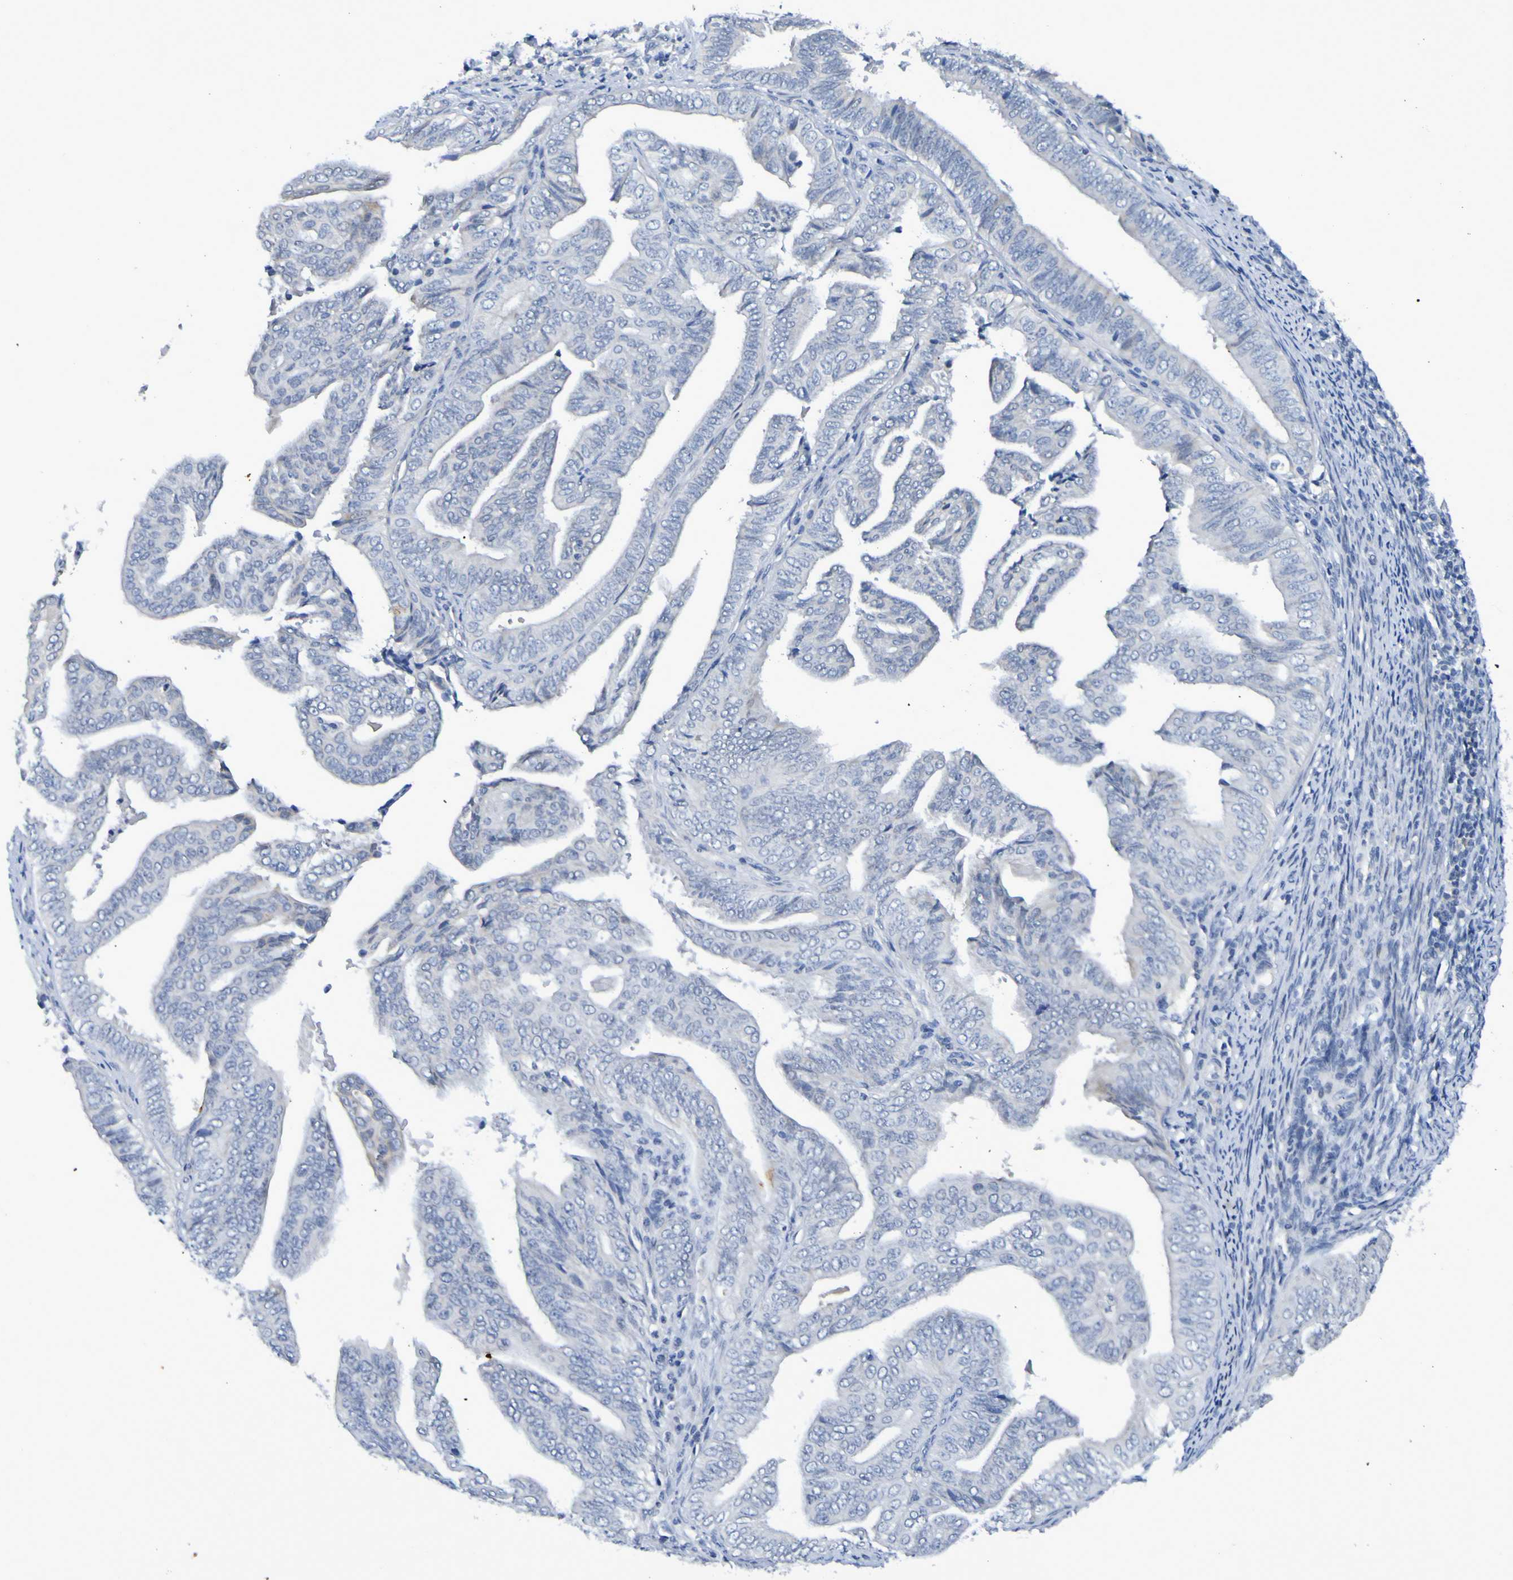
{"staining": {"intensity": "negative", "quantity": "none", "location": "none"}, "tissue": "endometrial cancer", "cell_type": "Tumor cells", "image_type": "cancer", "snomed": [{"axis": "morphology", "description": "Adenocarcinoma, NOS"}, {"axis": "topography", "description": "Endometrium"}], "caption": "High power microscopy image of an IHC histopathology image of endometrial adenocarcinoma, revealing no significant positivity in tumor cells.", "gene": "VMA21", "patient": {"sex": "female", "age": 58}}